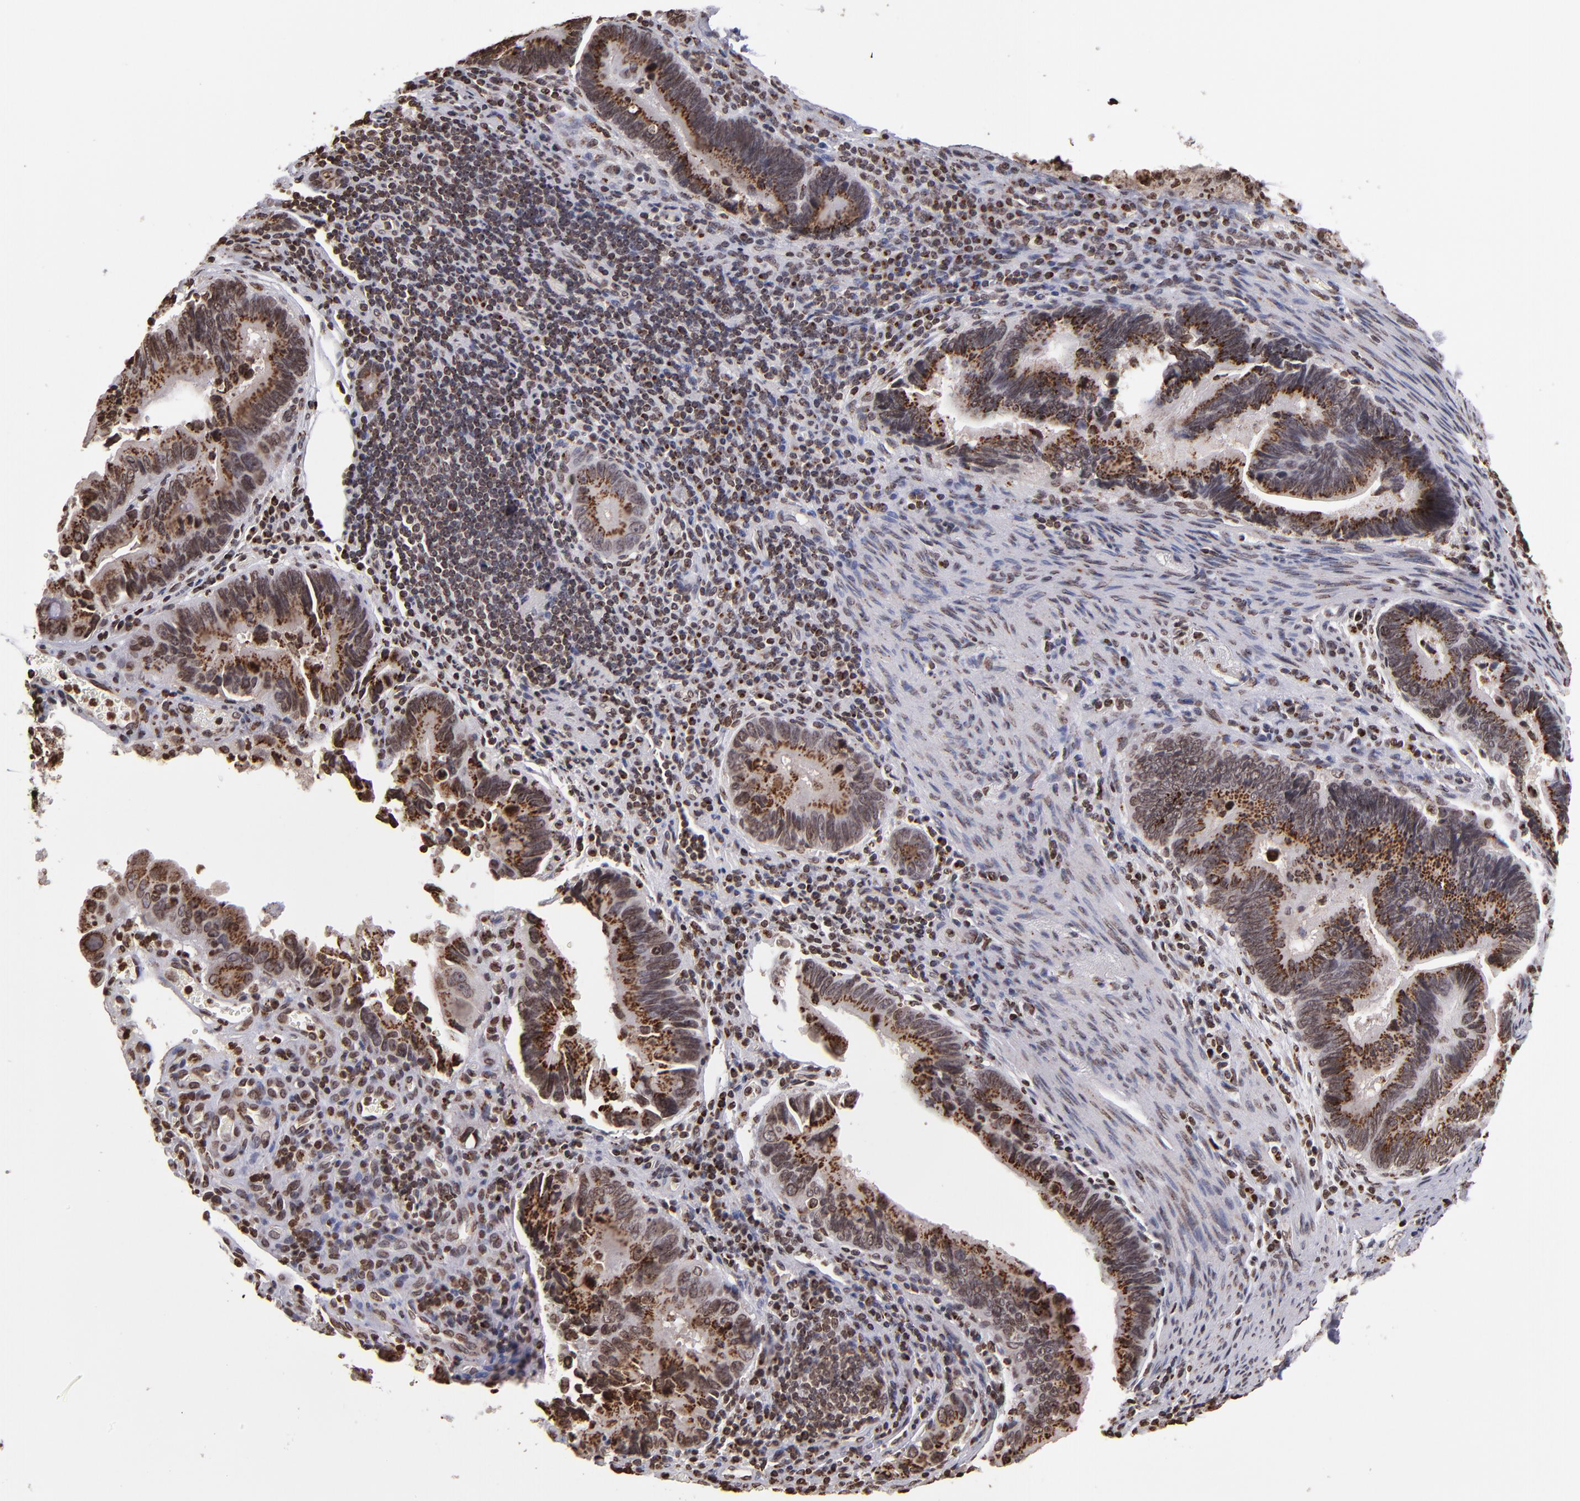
{"staining": {"intensity": "strong", "quantity": ">75%", "location": "cytoplasmic/membranous,nuclear"}, "tissue": "pancreatic cancer", "cell_type": "Tumor cells", "image_type": "cancer", "snomed": [{"axis": "morphology", "description": "Adenocarcinoma, NOS"}, {"axis": "topography", "description": "Pancreas"}], "caption": "There is high levels of strong cytoplasmic/membranous and nuclear expression in tumor cells of pancreatic cancer, as demonstrated by immunohistochemical staining (brown color).", "gene": "CSDC2", "patient": {"sex": "female", "age": 70}}